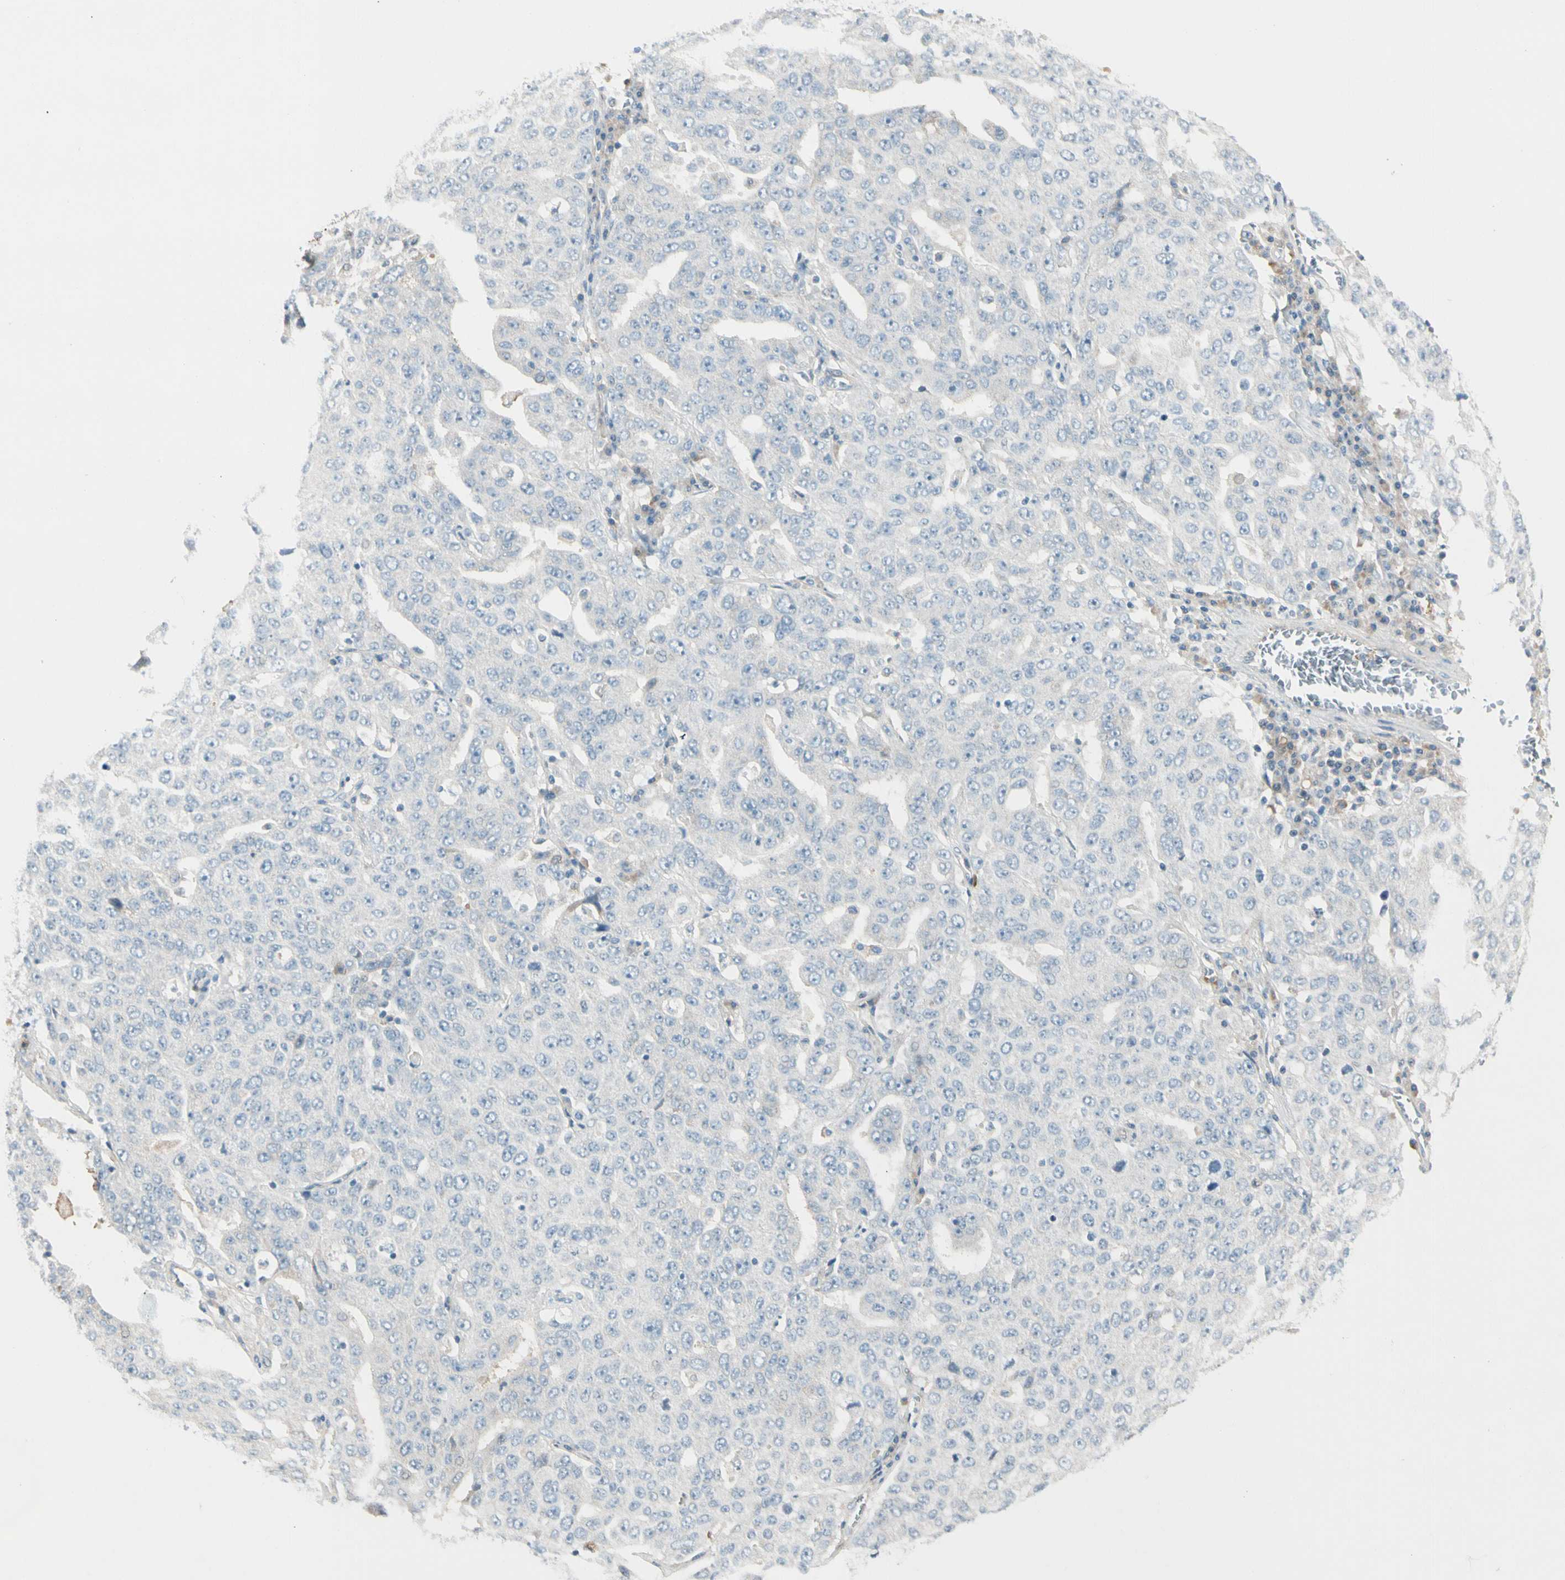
{"staining": {"intensity": "negative", "quantity": "none", "location": "none"}, "tissue": "ovarian cancer", "cell_type": "Tumor cells", "image_type": "cancer", "snomed": [{"axis": "morphology", "description": "Carcinoma, endometroid"}, {"axis": "topography", "description": "Ovary"}], "caption": "Ovarian cancer was stained to show a protein in brown. There is no significant expression in tumor cells.", "gene": "SERPIND1", "patient": {"sex": "female", "age": 62}}